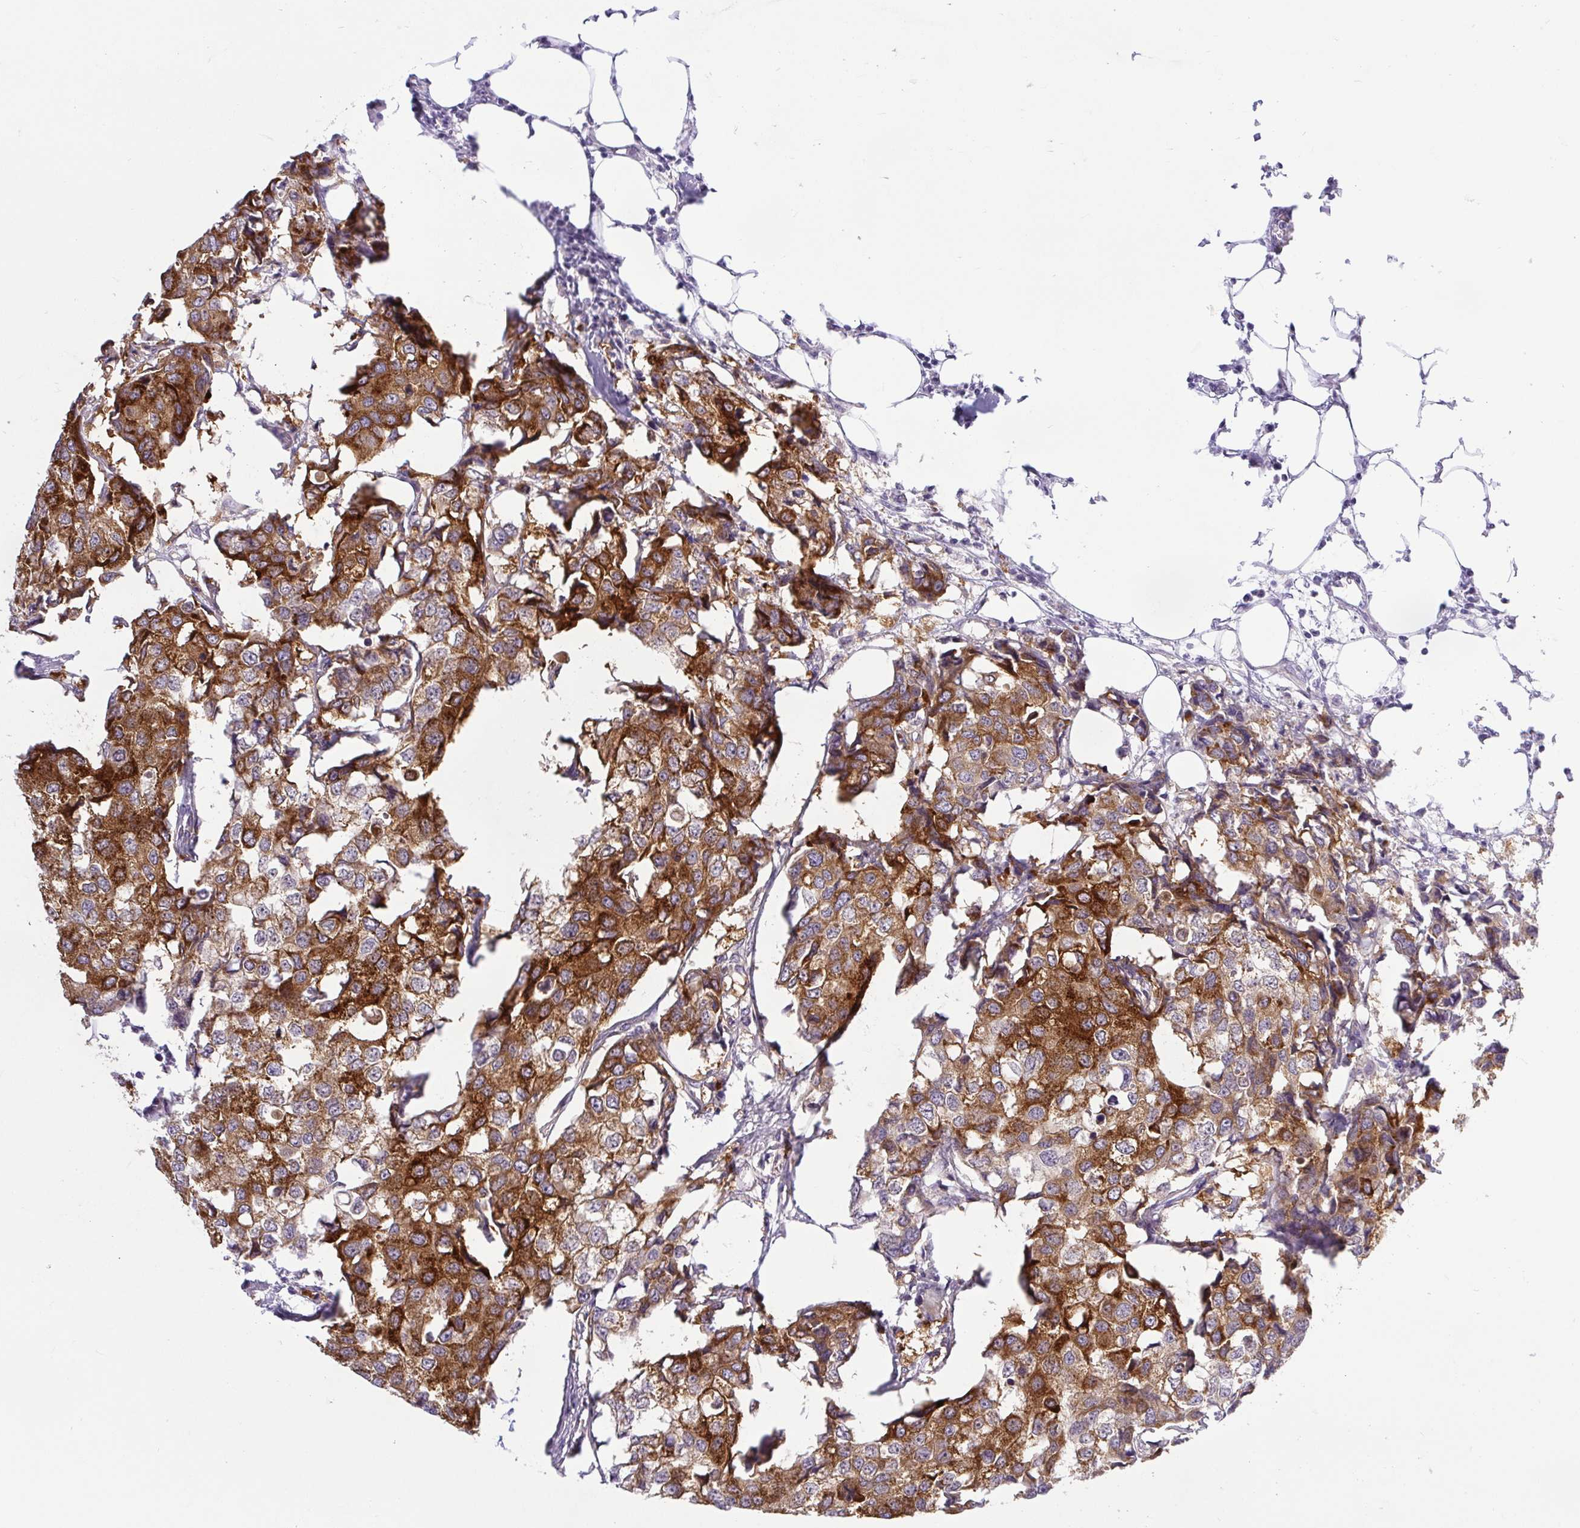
{"staining": {"intensity": "strong", "quantity": "25%-75%", "location": "cytoplasmic/membranous"}, "tissue": "breast cancer", "cell_type": "Tumor cells", "image_type": "cancer", "snomed": [{"axis": "morphology", "description": "Duct carcinoma"}, {"axis": "topography", "description": "Breast"}], "caption": "High-power microscopy captured an immunohistochemistry (IHC) photomicrograph of intraductal carcinoma (breast), revealing strong cytoplasmic/membranous positivity in approximately 25%-75% of tumor cells. (DAB (3,3'-diaminobenzidine) = brown stain, brightfield microscopy at high magnification).", "gene": "BCAS1", "patient": {"sex": "female", "age": 27}}